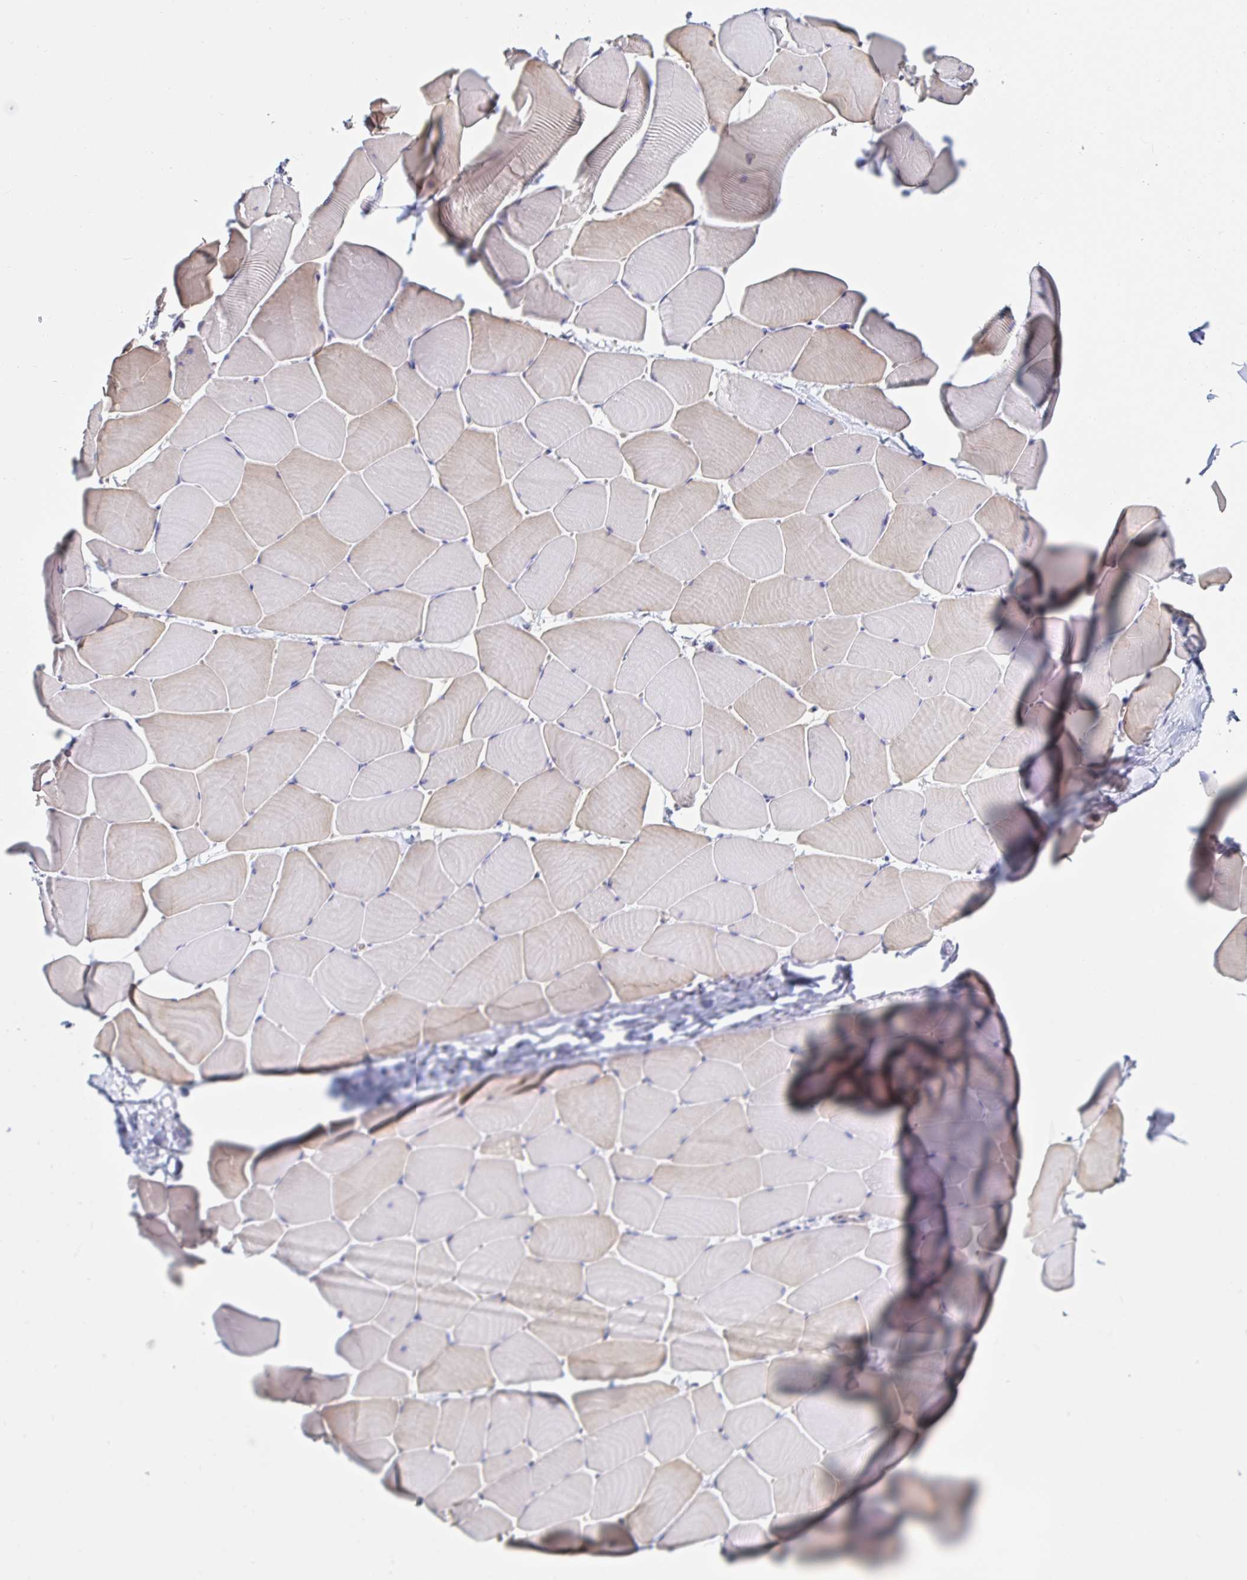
{"staining": {"intensity": "weak", "quantity": "25%-75%", "location": "cytoplasmic/membranous"}, "tissue": "skeletal muscle", "cell_type": "Myocytes", "image_type": "normal", "snomed": [{"axis": "morphology", "description": "Normal tissue, NOS"}, {"axis": "topography", "description": "Skeletal muscle"}], "caption": "Protein expression analysis of unremarkable human skeletal muscle reveals weak cytoplasmic/membranous staining in approximately 25%-75% of myocytes.", "gene": "RSRP1", "patient": {"sex": "male", "age": 25}}